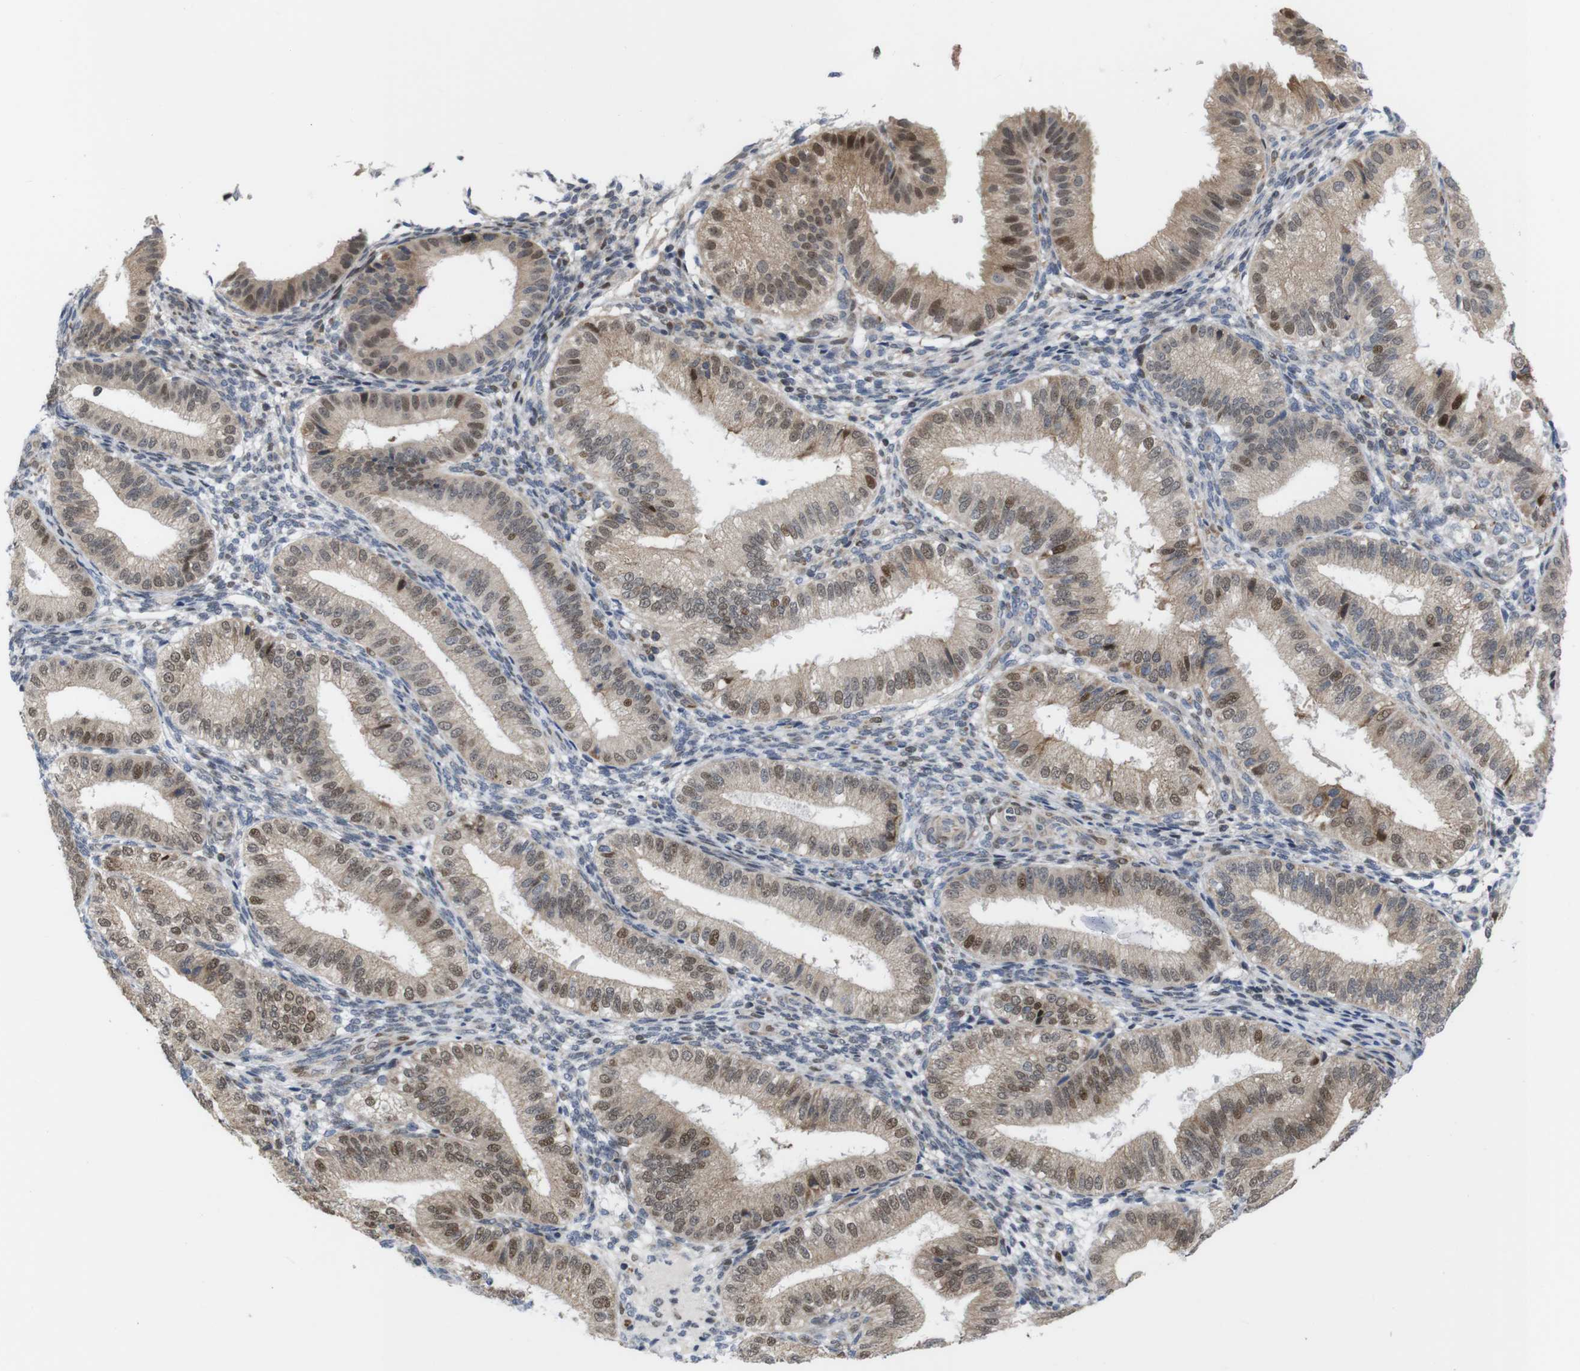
{"staining": {"intensity": "negative", "quantity": "none", "location": "none"}, "tissue": "endometrium", "cell_type": "Cells in endometrial stroma", "image_type": "normal", "snomed": [{"axis": "morphology", "description": "Normal tissue, NOS"}, {"axis": "topography", "description": "Endometrium"}], "caption": "Immunohistochemistry (IHC) of normal endometrium exhibits no positivity in cells in endometrial stroma.", "gene": "PTPN1", "patient": {"sex": "female", "age": 39}}